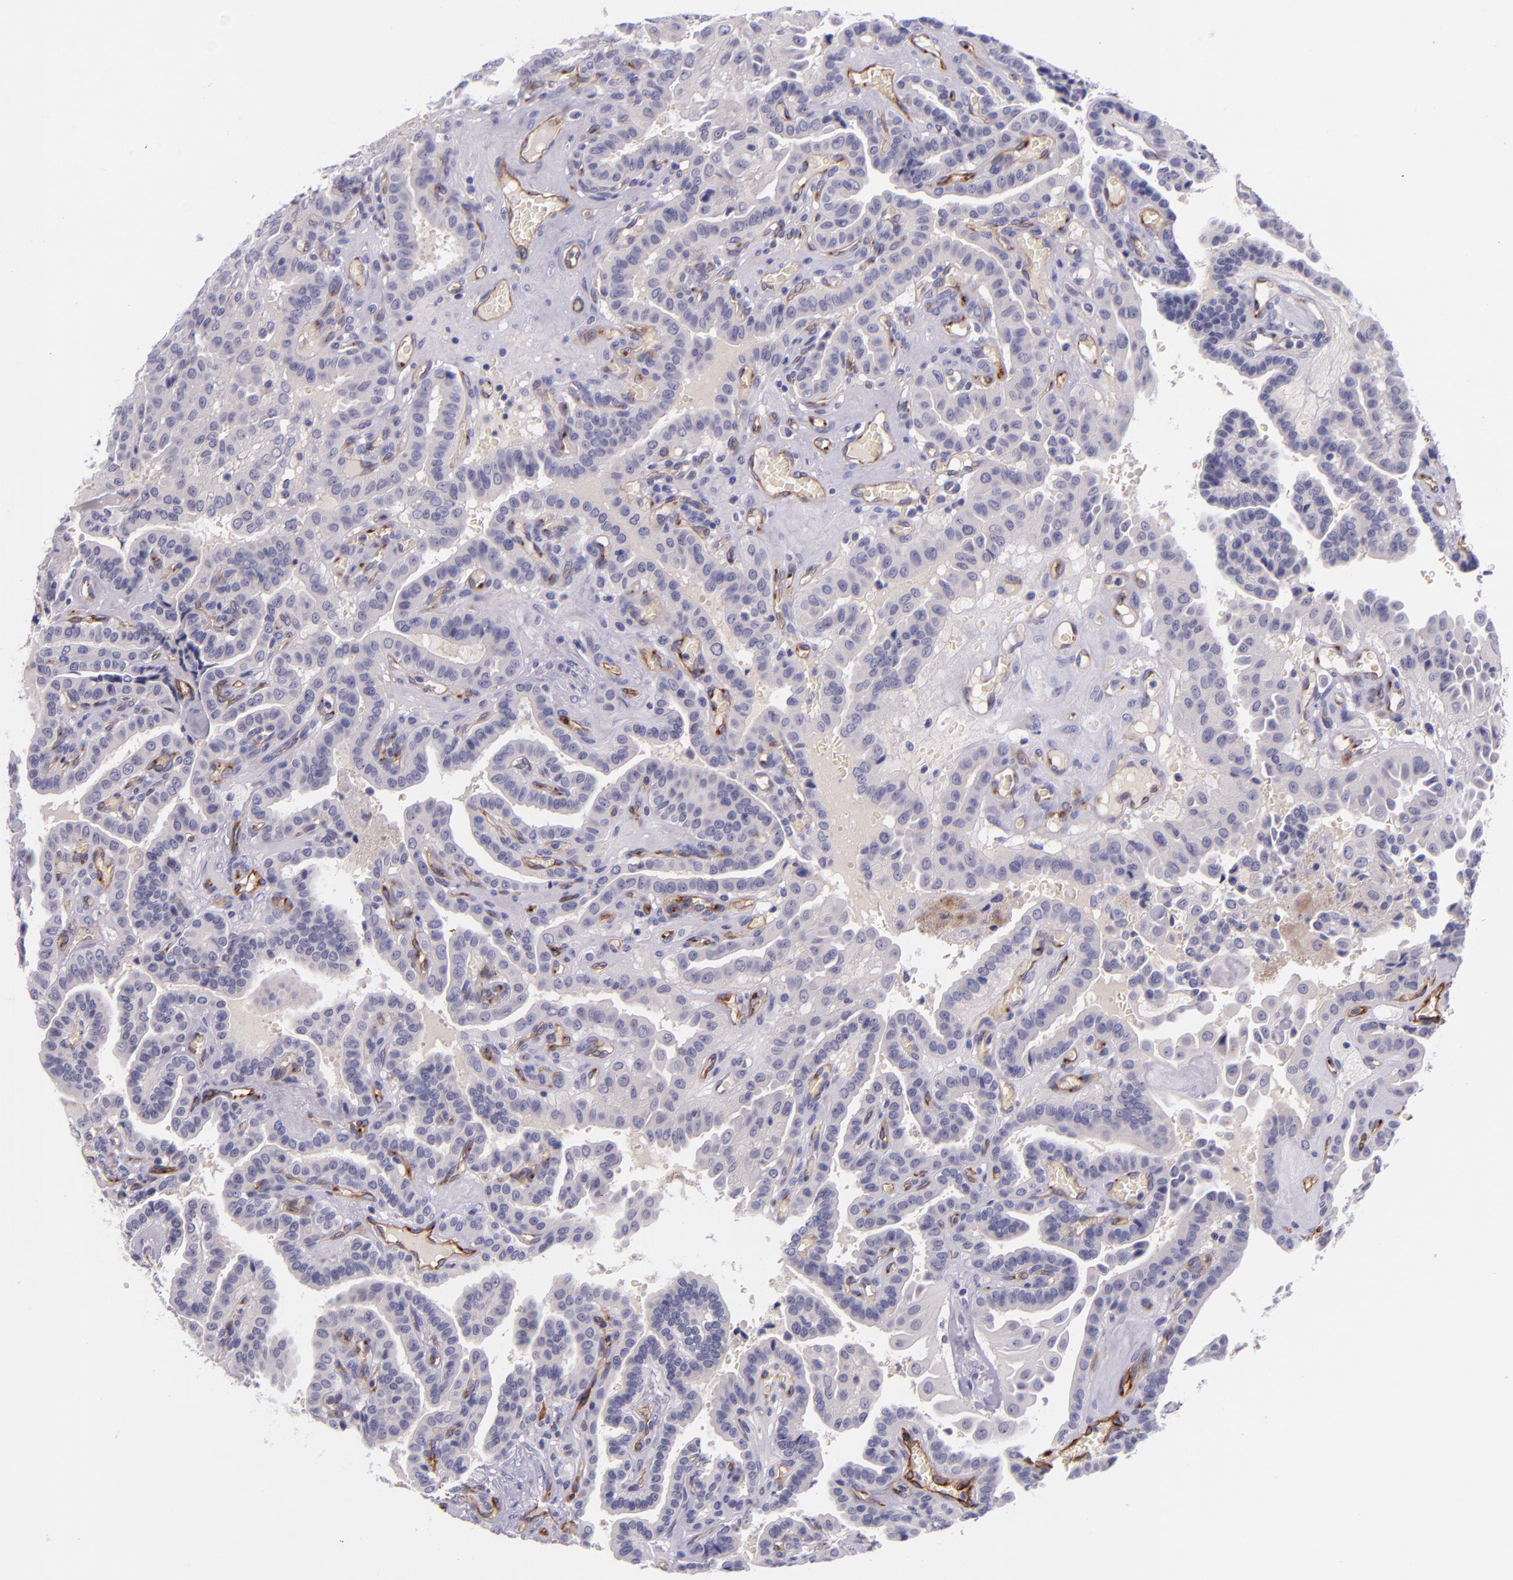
{"staining": {"intensity": "negative", "quantity": "none", "location": "none"}, "tissue": "thyroid cancer", "cell_type": "Tumor cells", "image_type": "cancer", "snomed": [{"axis": "morphology", "description": "Papillary adenocarcinoma, NOS"}, {"axis": "topography", "description": "Thyroid gland"}], "caption": "Thyroid cancer (papillary adenocarcinoma) was stained to show a protein in brown. There is no significant positivity in tumor cells. (Immunohistochemistry, brightfield microscopy, high magnification).", "gene": "NOS3", "patient": {"sex": "male", "age": 87}}